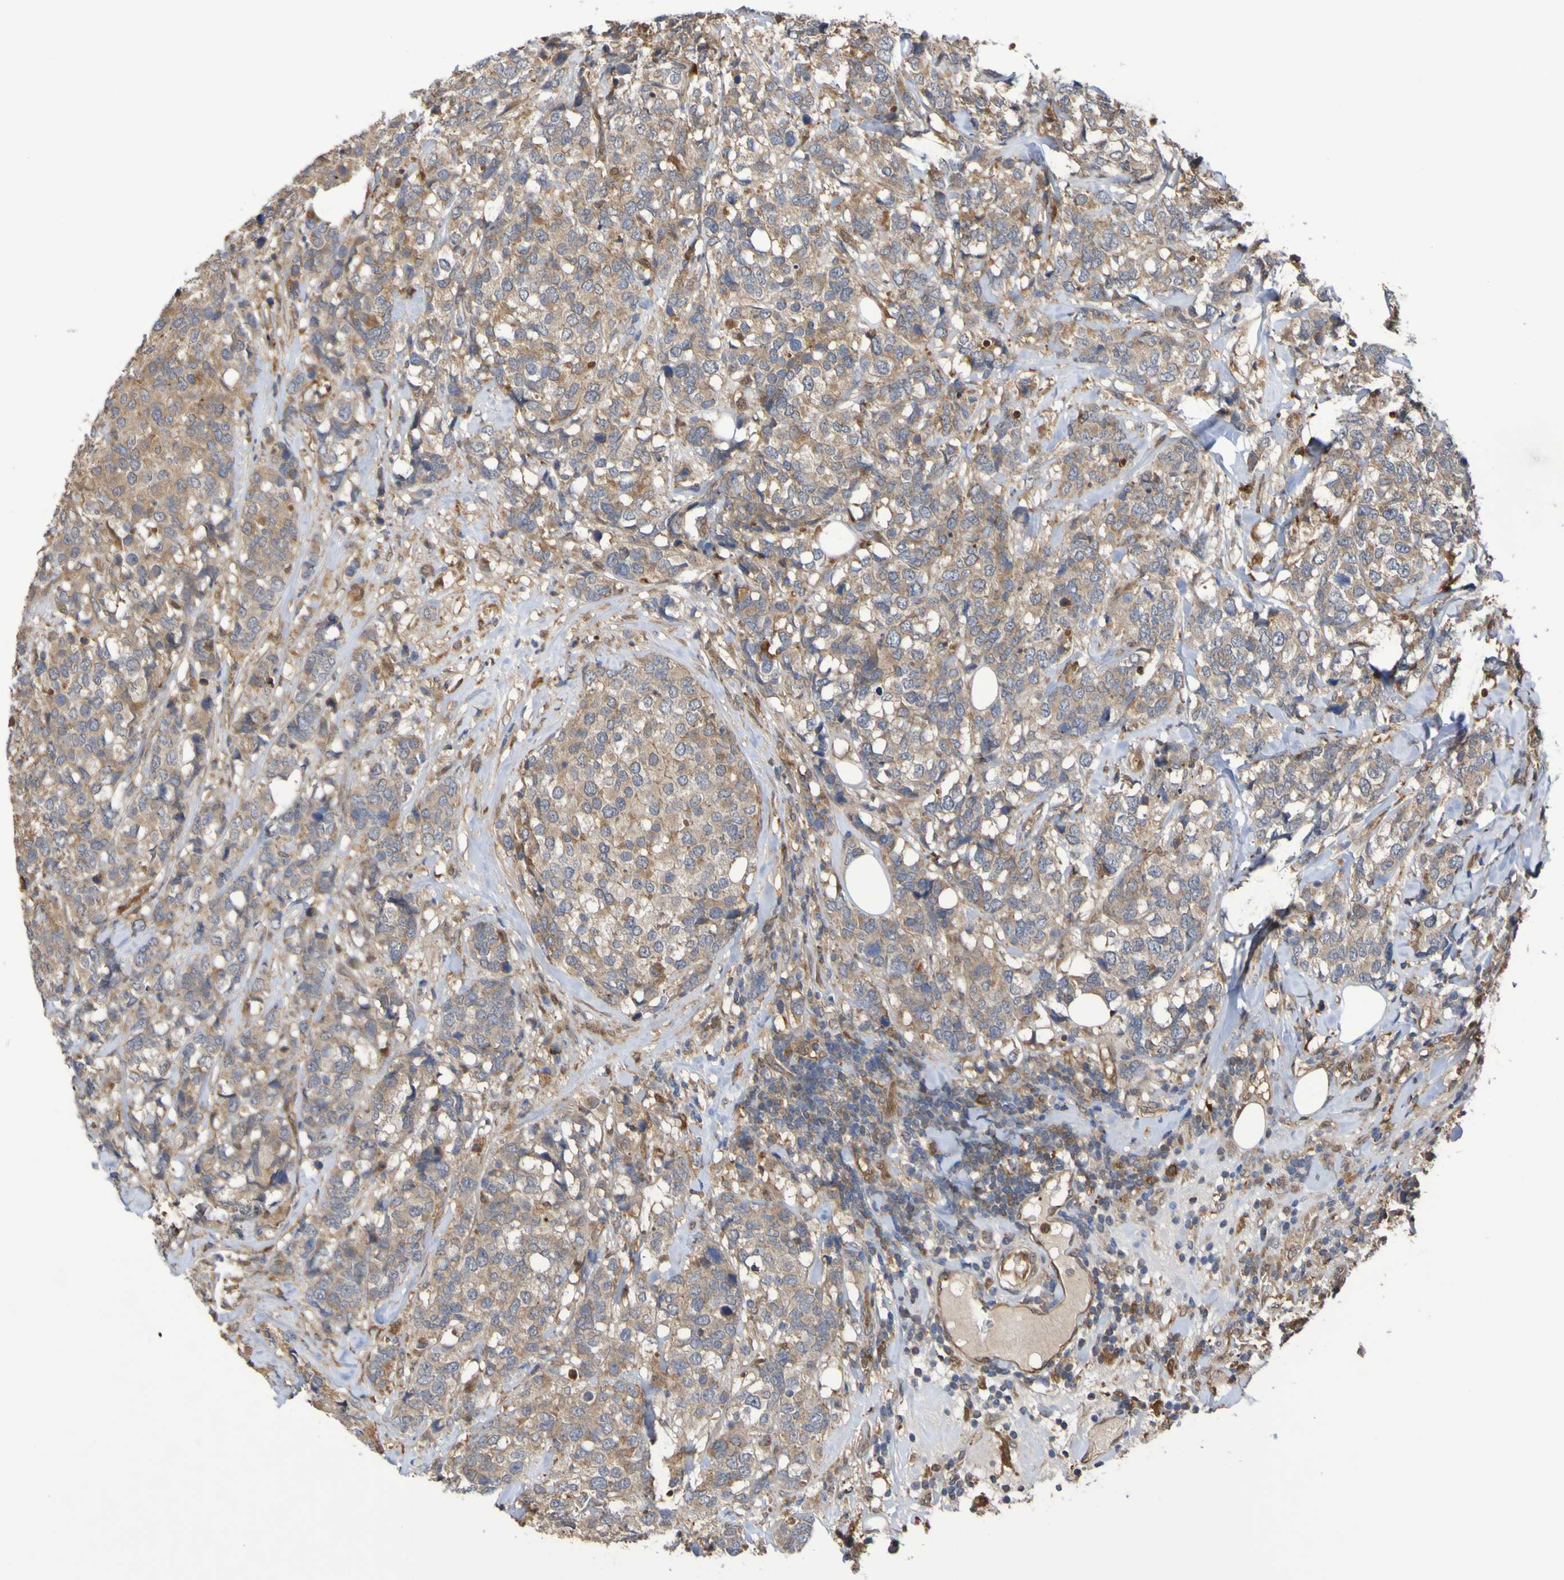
{"staining": {"intensity": "weak", "quantity": "25%-75%", "location": "cytoplasmic/membranous"}, "tissue": "breast cancer", "cell_type": "Tumor cells", "image_type": "cancer", "snomed": [{"axis": "morphology", "description": "Lobular carcinoma"}, {"axis": "topography", "description": "Breast"}], "caption": "Weak cytoplasmic/membranous protein expression is identified in approximately 25%-75% of tumor cells in breast cancer (lobular carcinoma). The staining was performed using DAB (3,3'-diaminobenzidine) to visualize the protein expression in brown, while the nuclei were stained in blue with hematoxylin (Magnification: 20x).", "gene": "SERPINB6", "patient": {"sex": "female", "age": 59}}